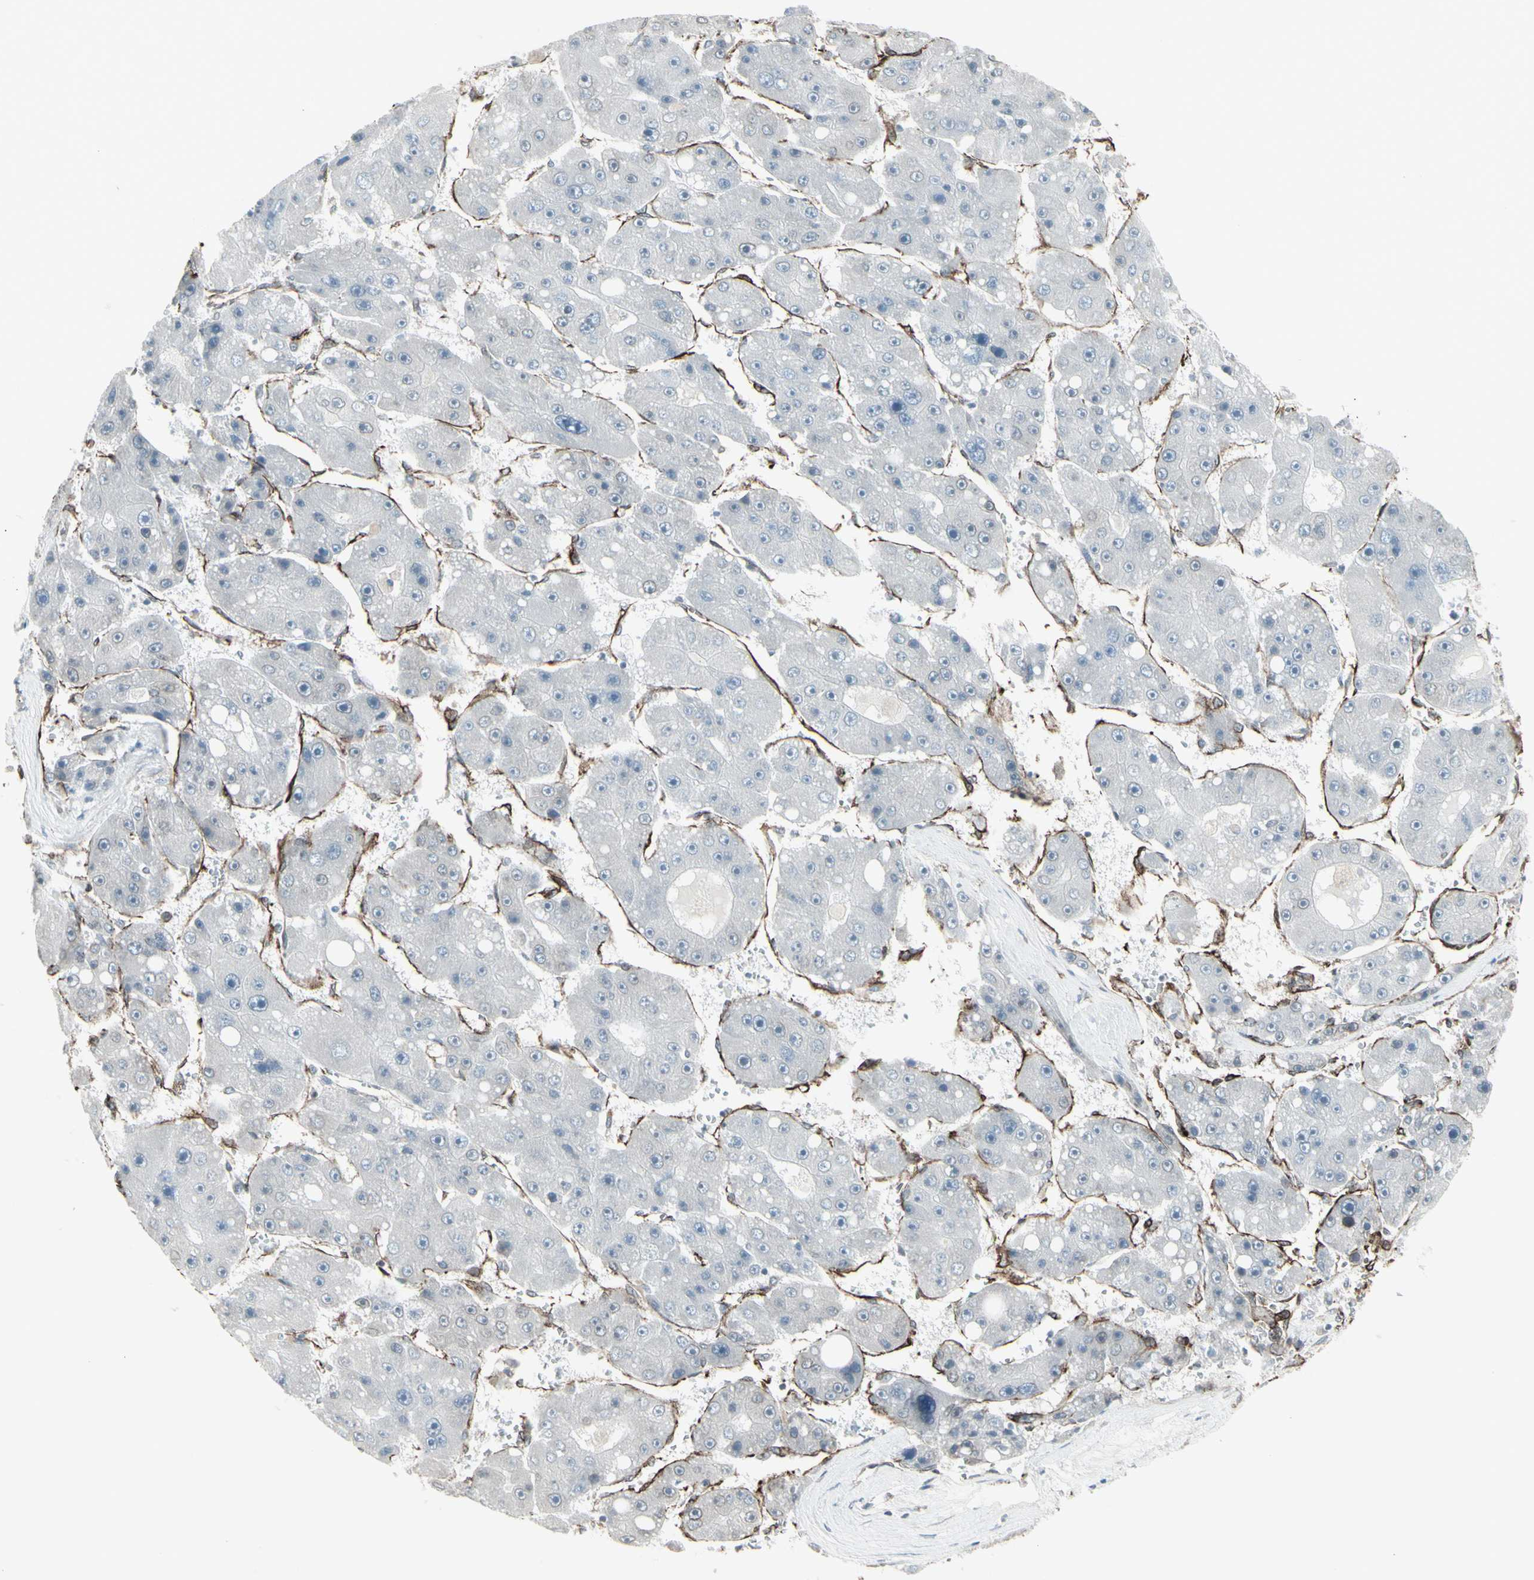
{"staining": {"intensity": "negative", "quantity": "none", "location": "none"}, "tissue": "liver cancer", "cell_type": "Tumor cells", "image_type": "cancer", "snomed": [{"axis": "morphology", "description": "Carcinoma, Hepatocellular, NOS"}, {"axis": "topography", "description": "Liver"}], "caption": "This is an immunohistochemistry (IHC) micrograph of liver hepatocellular carcinoma. There is no positivity in tumor cells.", "gene": "DTX3L", "patient": {"sex": "female", "age": 61}}